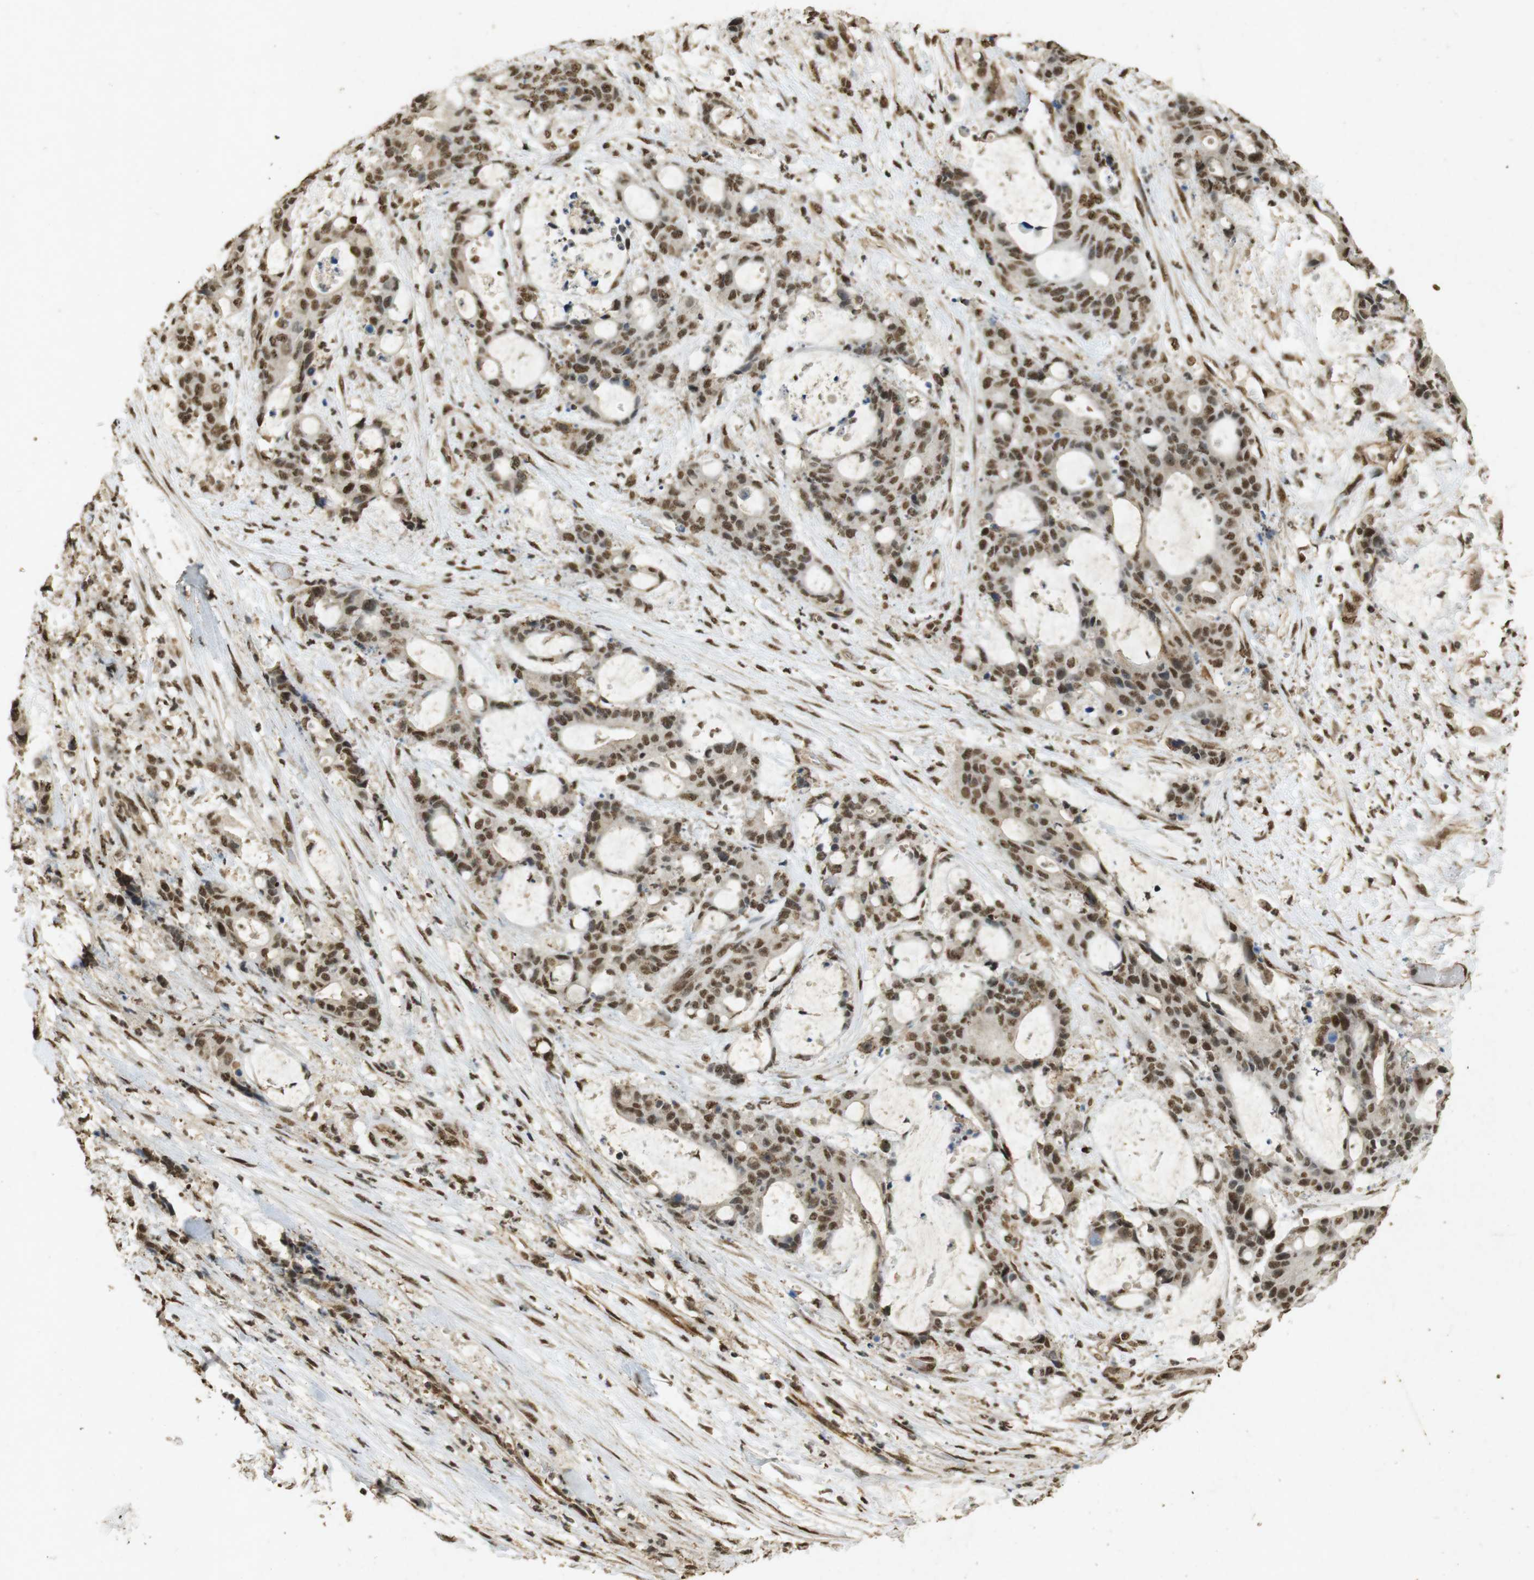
{"staining": {"intensity": "moderate", "quantity": ">75%", "location": "nuclear"}, "tissue": "liver cancer", "cell_type": "Tumor cells", "image_type": "cancer", "snomed": [{"axis": "morphology", "description": "Normal tissue, NOS"}, {"axis": "morphology", "description": "Cholangiocarcinoma"}, {"axis": "topography", "description": "Liver"}, {"axis": "topography", "description": "Peripheral nerve tissue"}], "caption": "A histopathology image of cholangiocarcinoma (liver) stained for a protein displays moderate nuclear brown staining in tumor cells.", "gene": "GATA4", "patient": {"sex": "female", "age": 73}}